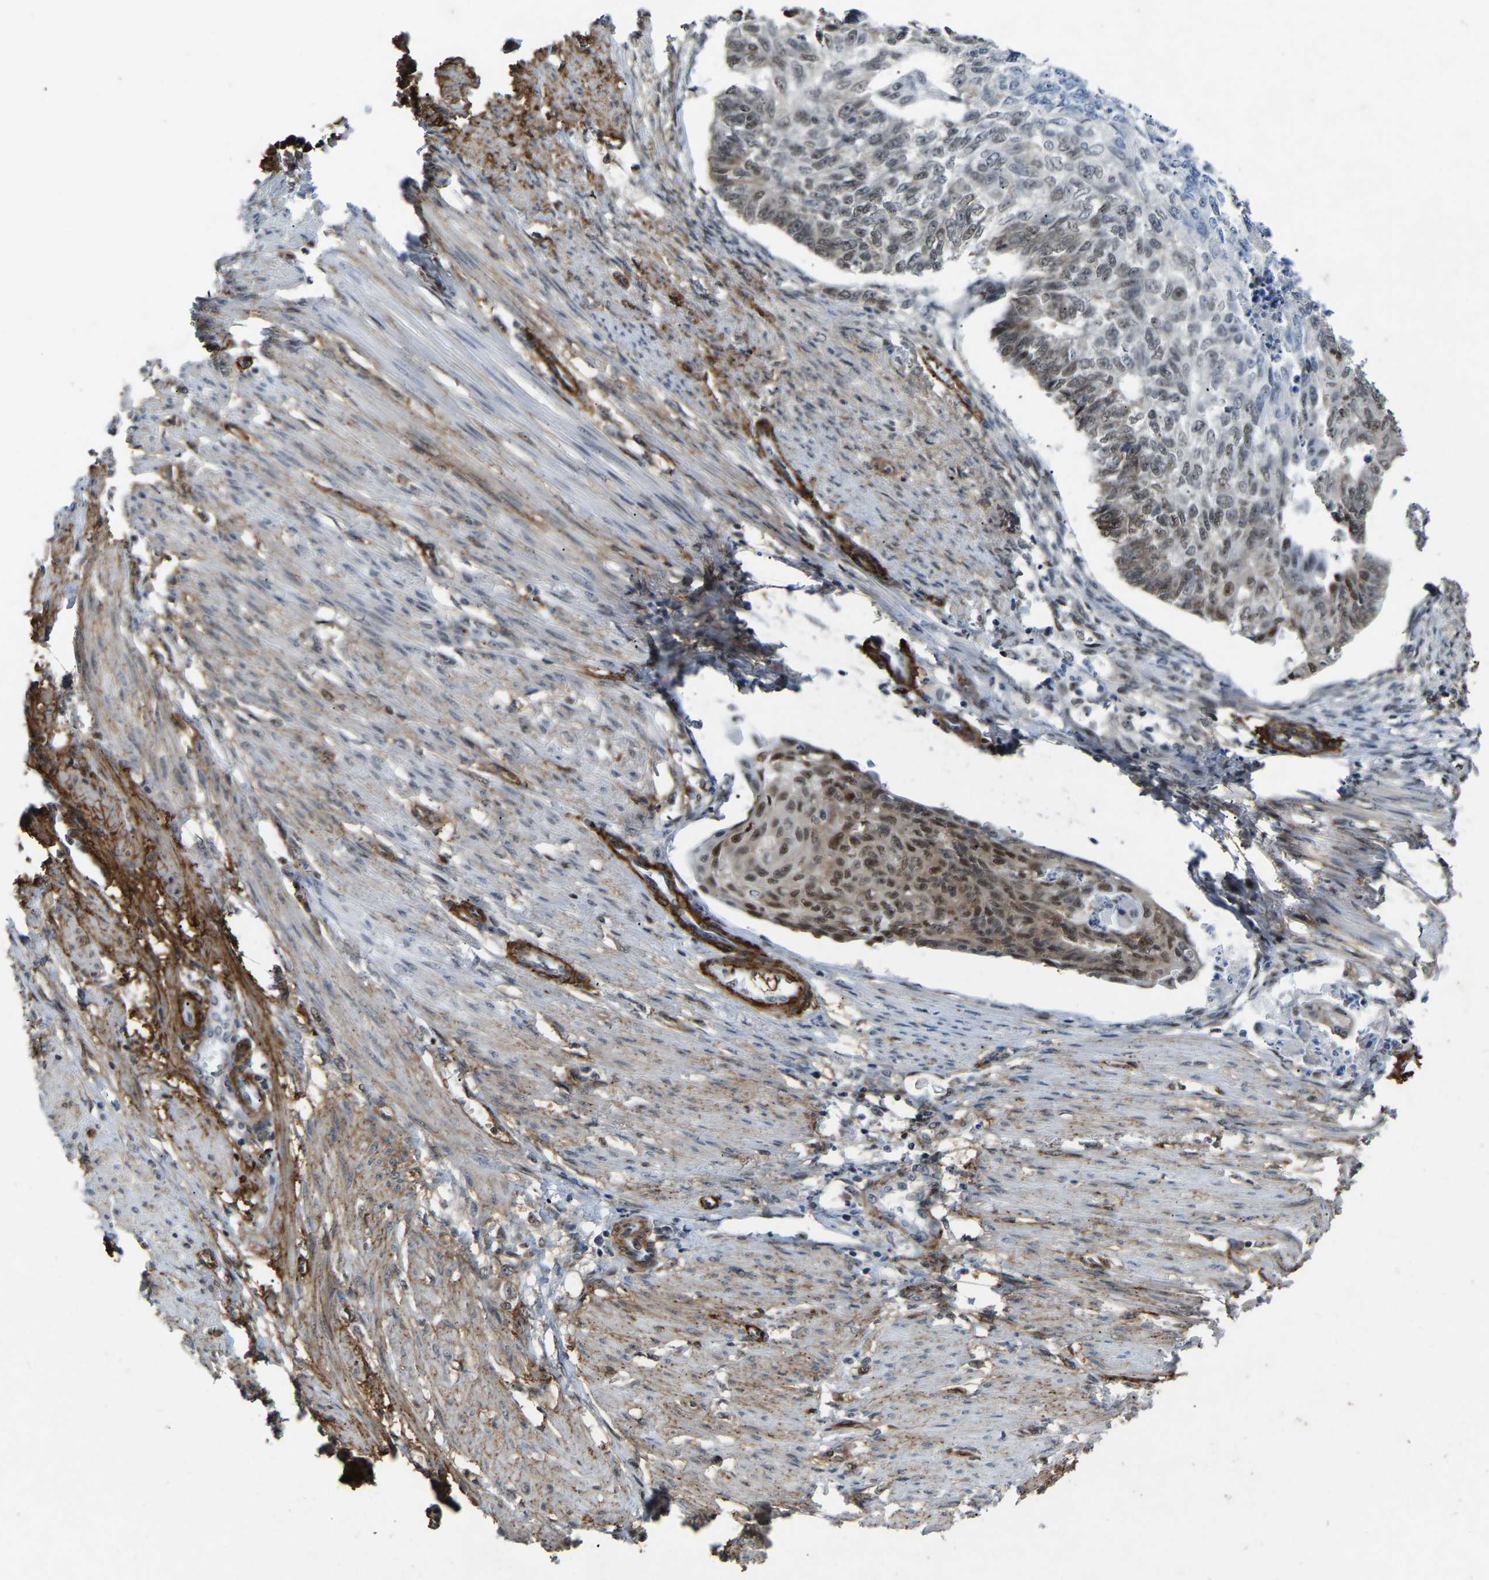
{"staining": {"intensity": "moderate", "quantity": "25%-75%", "location": "nuclear"}, "tissue": "endometrial cancer", "cell_type": "Tumor cells", "image_type": "cancer", "snomed": [{"axis": "morphology", "description": "Adenocarcinoma, NOS"}, {"axis": "topography", "description": "Endometrium"}], "caption": "A micrograph of endometrial cancer (adenocarcinoma) stained for a protein shows moderate nuclear brown staining in tumor cells.", "gene": "DDX5", "patient": {"sex": "female", "age": 32}}